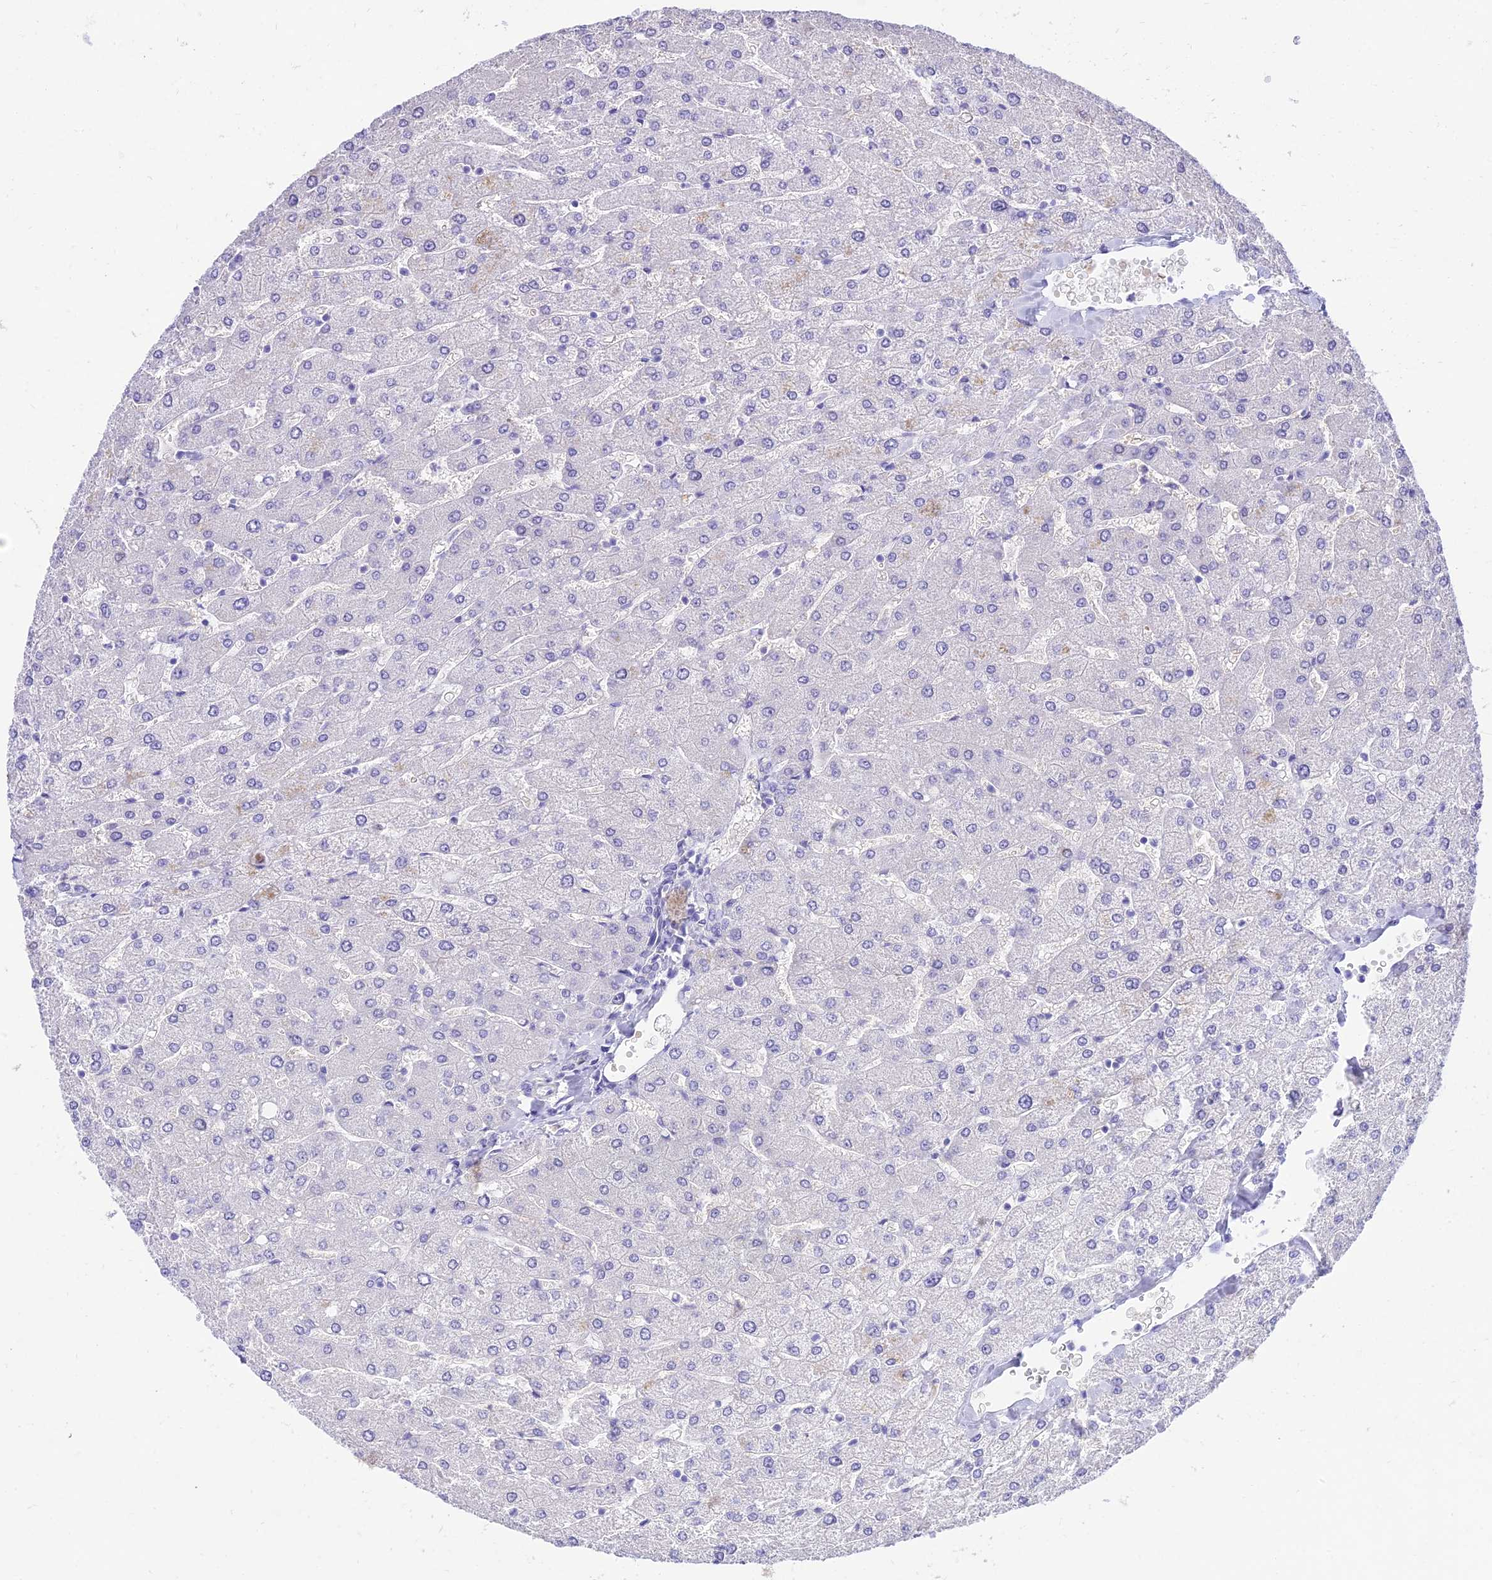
{"staining": {"intensity": "negative", "quantity": "none", "location": "none"}, "tissue": "liver", "cell_type": "Cholangiocytes", "image_type": "normal", "snomed": [{"axis": "morphology", "description": "Normal tissue, NOS"}, {"axis": "topography", "description": "Liver"}], "caption": "Immunohistochemistry of unremarkable human liver exhibits no expression in cholangiocytes.", "gene": "TAC3", "patient": {"sex": "male", "age": 55}}